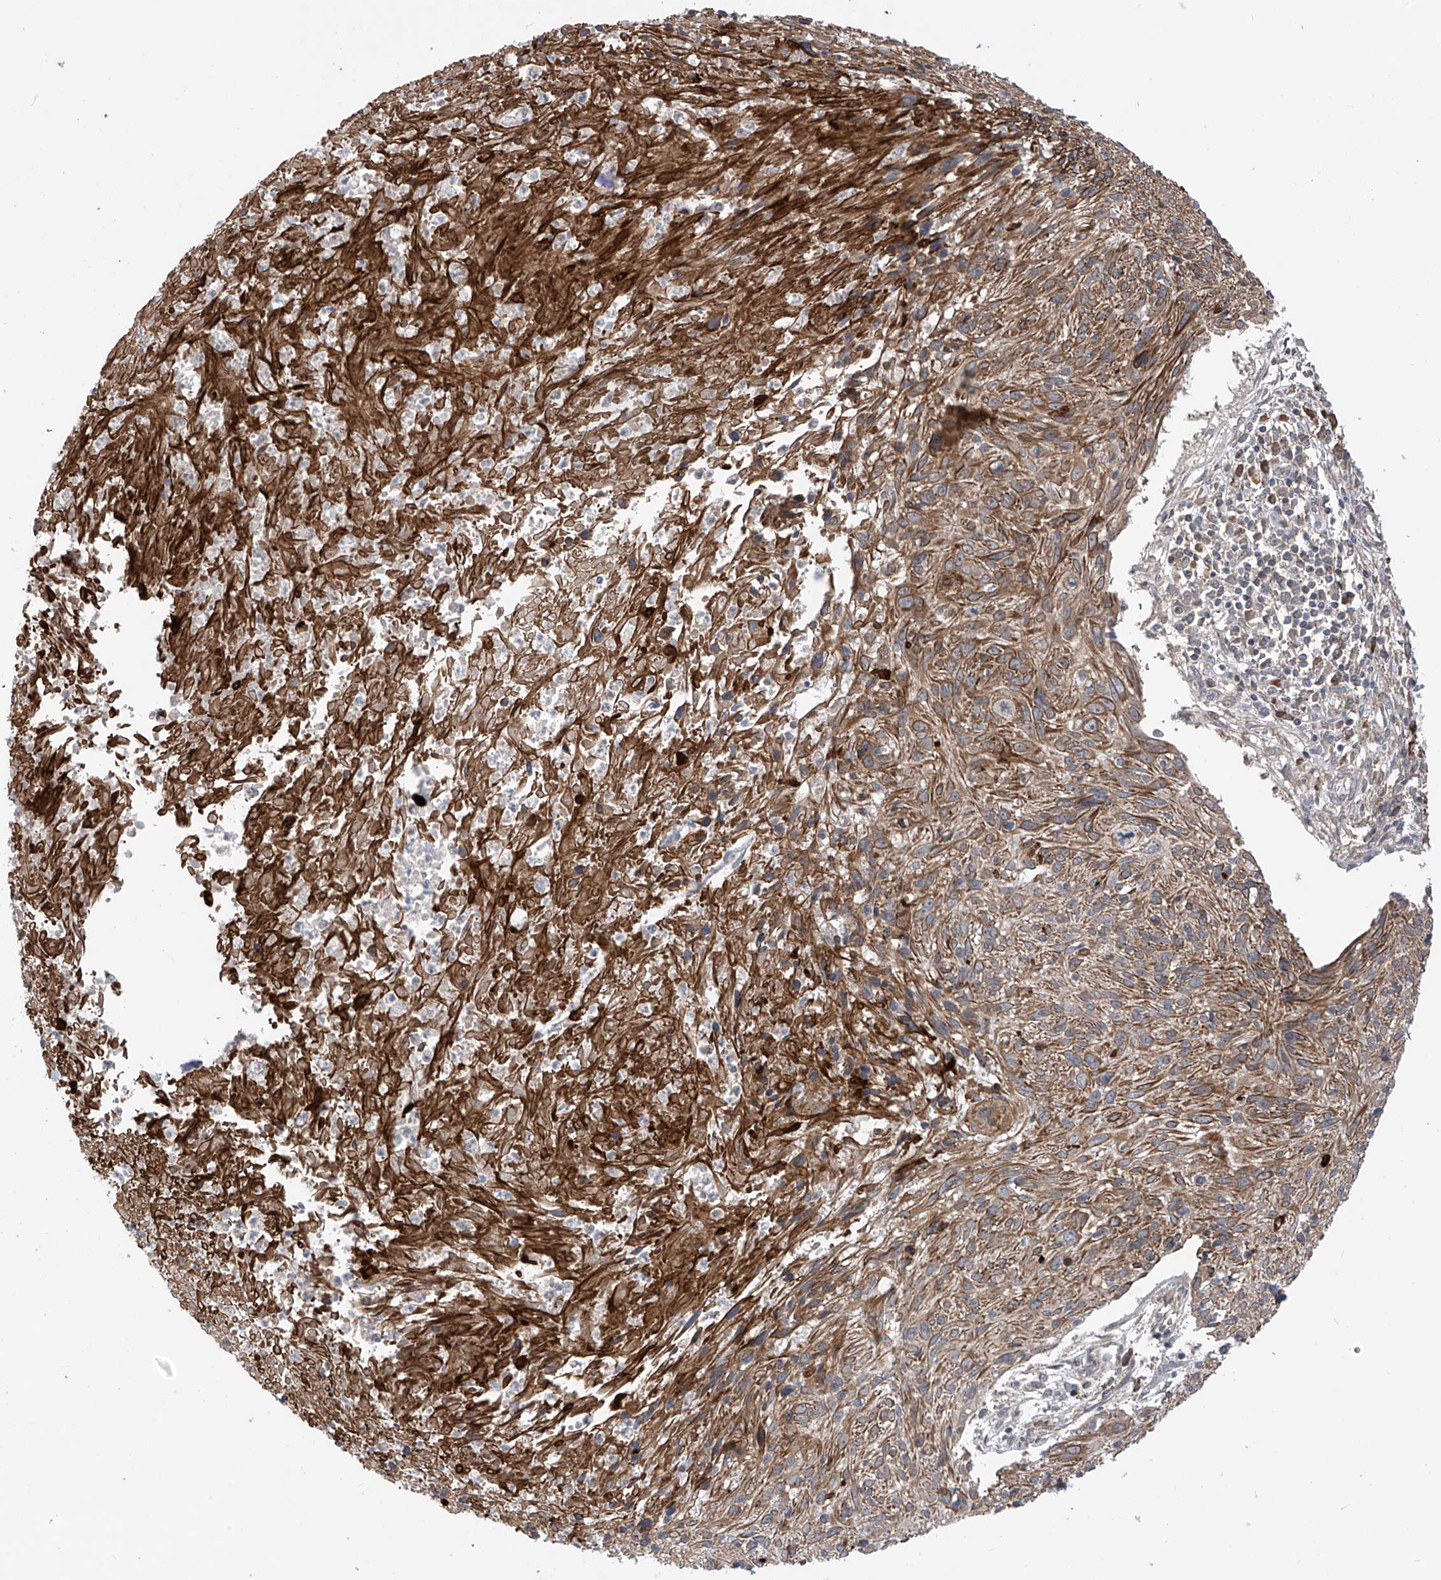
{"staining": {"intensity": "moderate", "quantity": ">75%", "location": "cytoplasmic/membranous"}, "tissue": "cervical cancer", "cell_type": "Tumor cells", "image_type": "cancer", "snomed": [{"axis": "morphology", "description": "Squamous cell carcinoma, NOS"}, {"axis": "topography", "description": "Cervix"}], "caption": "The immunohistochemical stain labels moderate cytoplasmic/membranous expression in tumor cells of cervical cancer (squamous cell carcinoma) tissue.", "gene": "LRRC74A", "patient": {"sex": "female", "age": 51}}